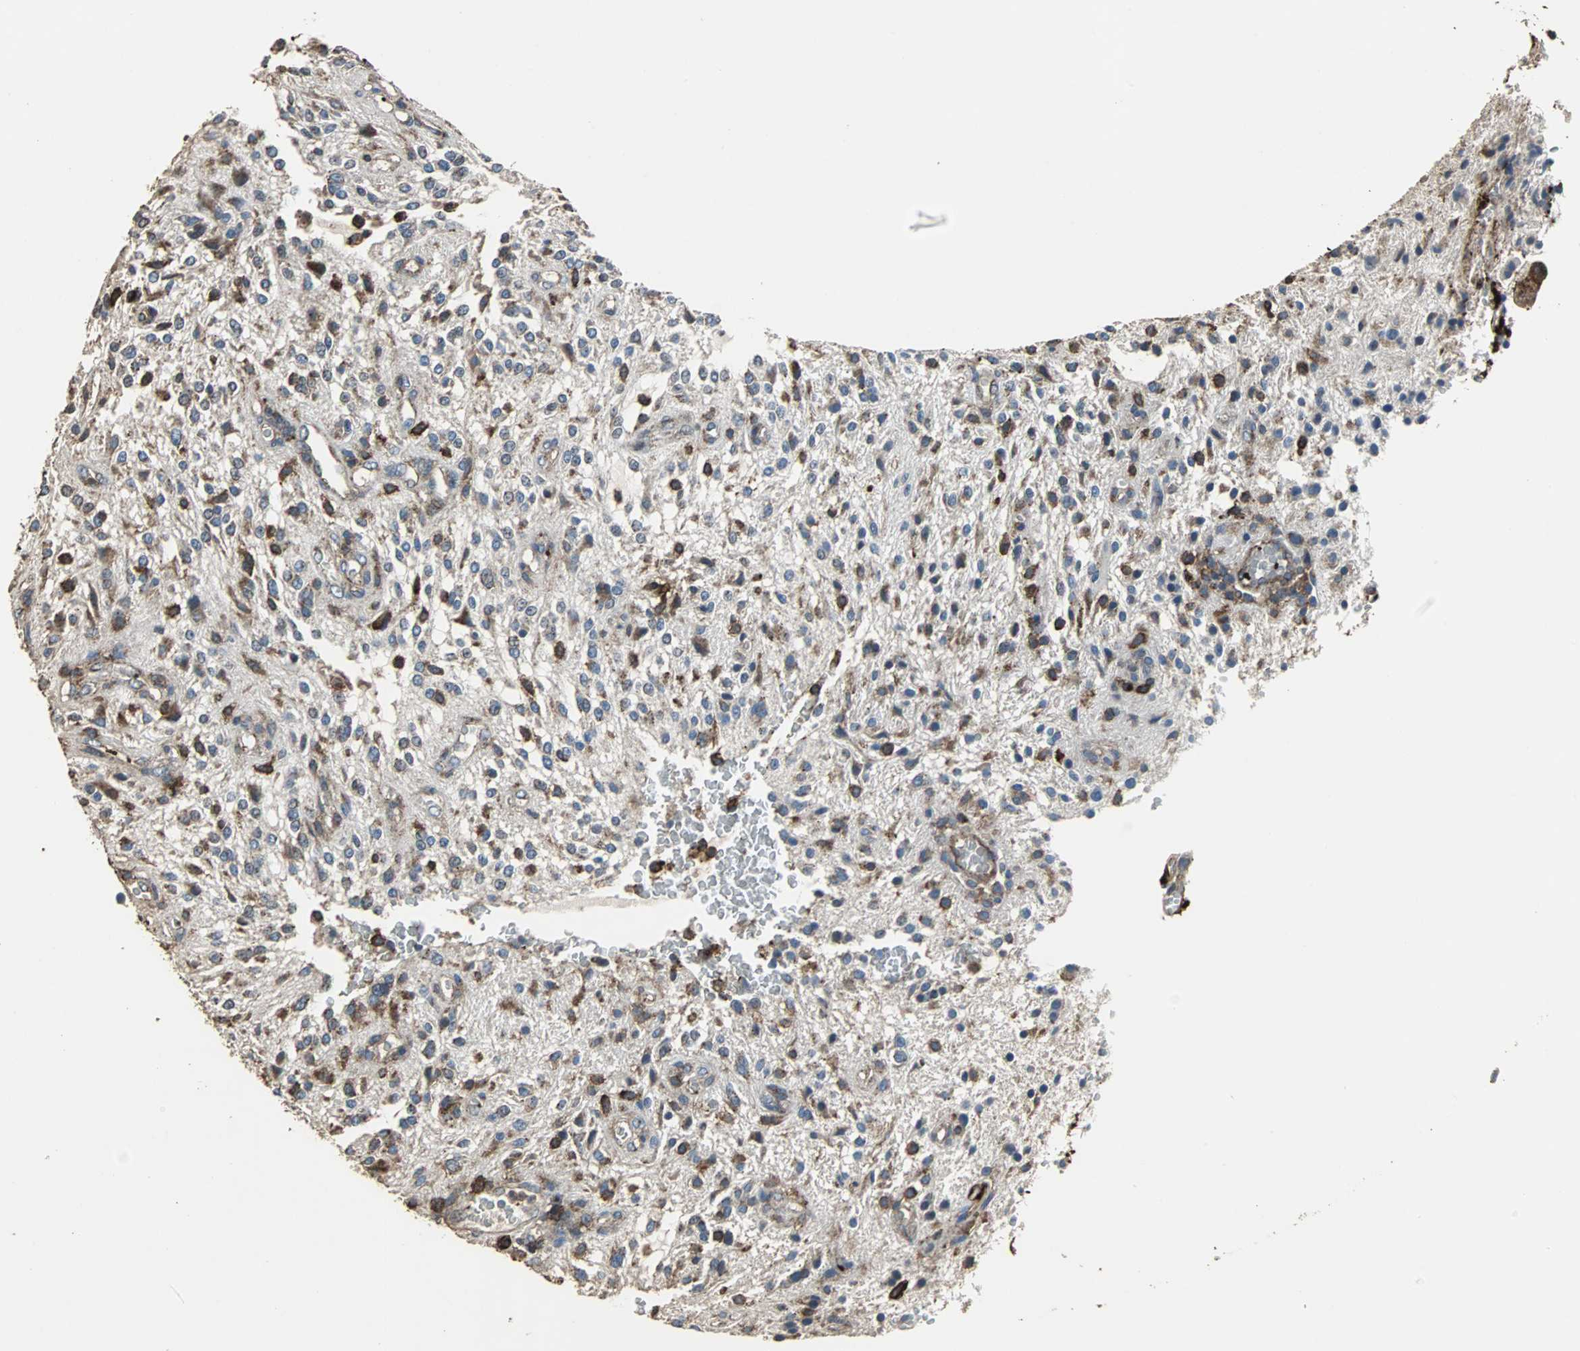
{"staining": {"intensity": "weak", "quantity": "25%-75%", "location": "cytoplasmic/membranous"}, "tissue": "glioma", "cell_type": "Tumor cells", "image_type": "cancer", "snomed": [{"axis": "morphology", "description": "Glioma, malignant, NOS"}, {"axis": "topography", "description": "Cerebellum"}], "caption": "High-magnification brightfield microscopy of glioma stained with DAB (3,3'-diaminobenzidine) (brown) and counterstained with hematoxylin (blue). tumor cells exhibit weak cytoplasmic/membranous positivity is present in approximately25%-75% of cells.", "gene": "F11R", "patient": {"sex": "female", "age": 10}}